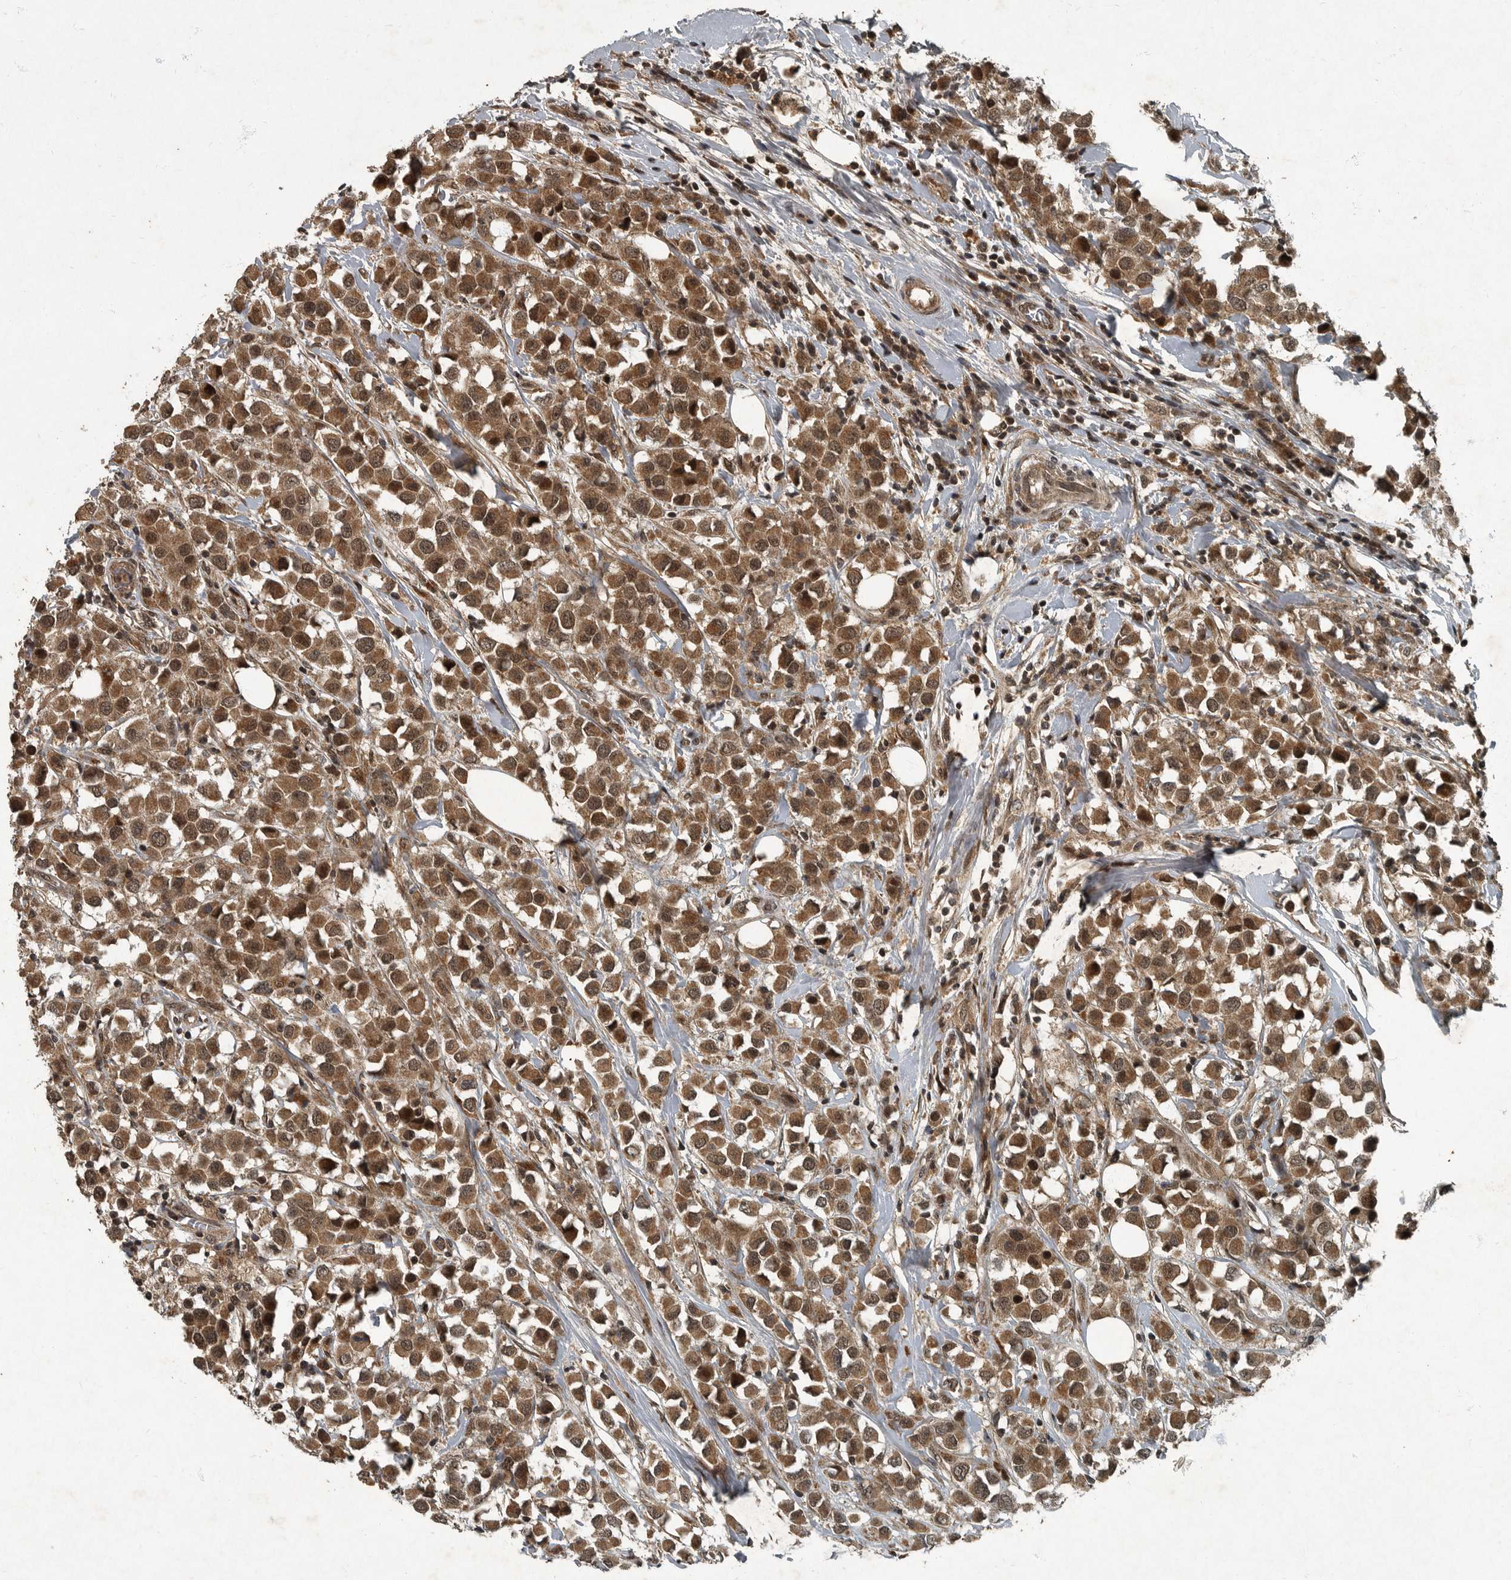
{"staining": {"intensity": "moderate", "quantity": ">75%", "location": "cytoplasmic/membranous,nuclear"}, "tissue": "breast cancer", "cell_type": "Tumor cells", "image_type": "cancer", "snomed": [{"axis": "morphology", "description": "Duct carcinoma"}, {"axis": "topography", "description": "Breast"}], "caption": "The image displays immunohistochemical staining of breast infiltrating ductal carcinoma. There is moderate cytoplasmic/membranous and nuclear positivity is identified in approximately >75% of tumor cells.", "gene": "FOXO1", "patient": {"sex": "female", "age": 61}}